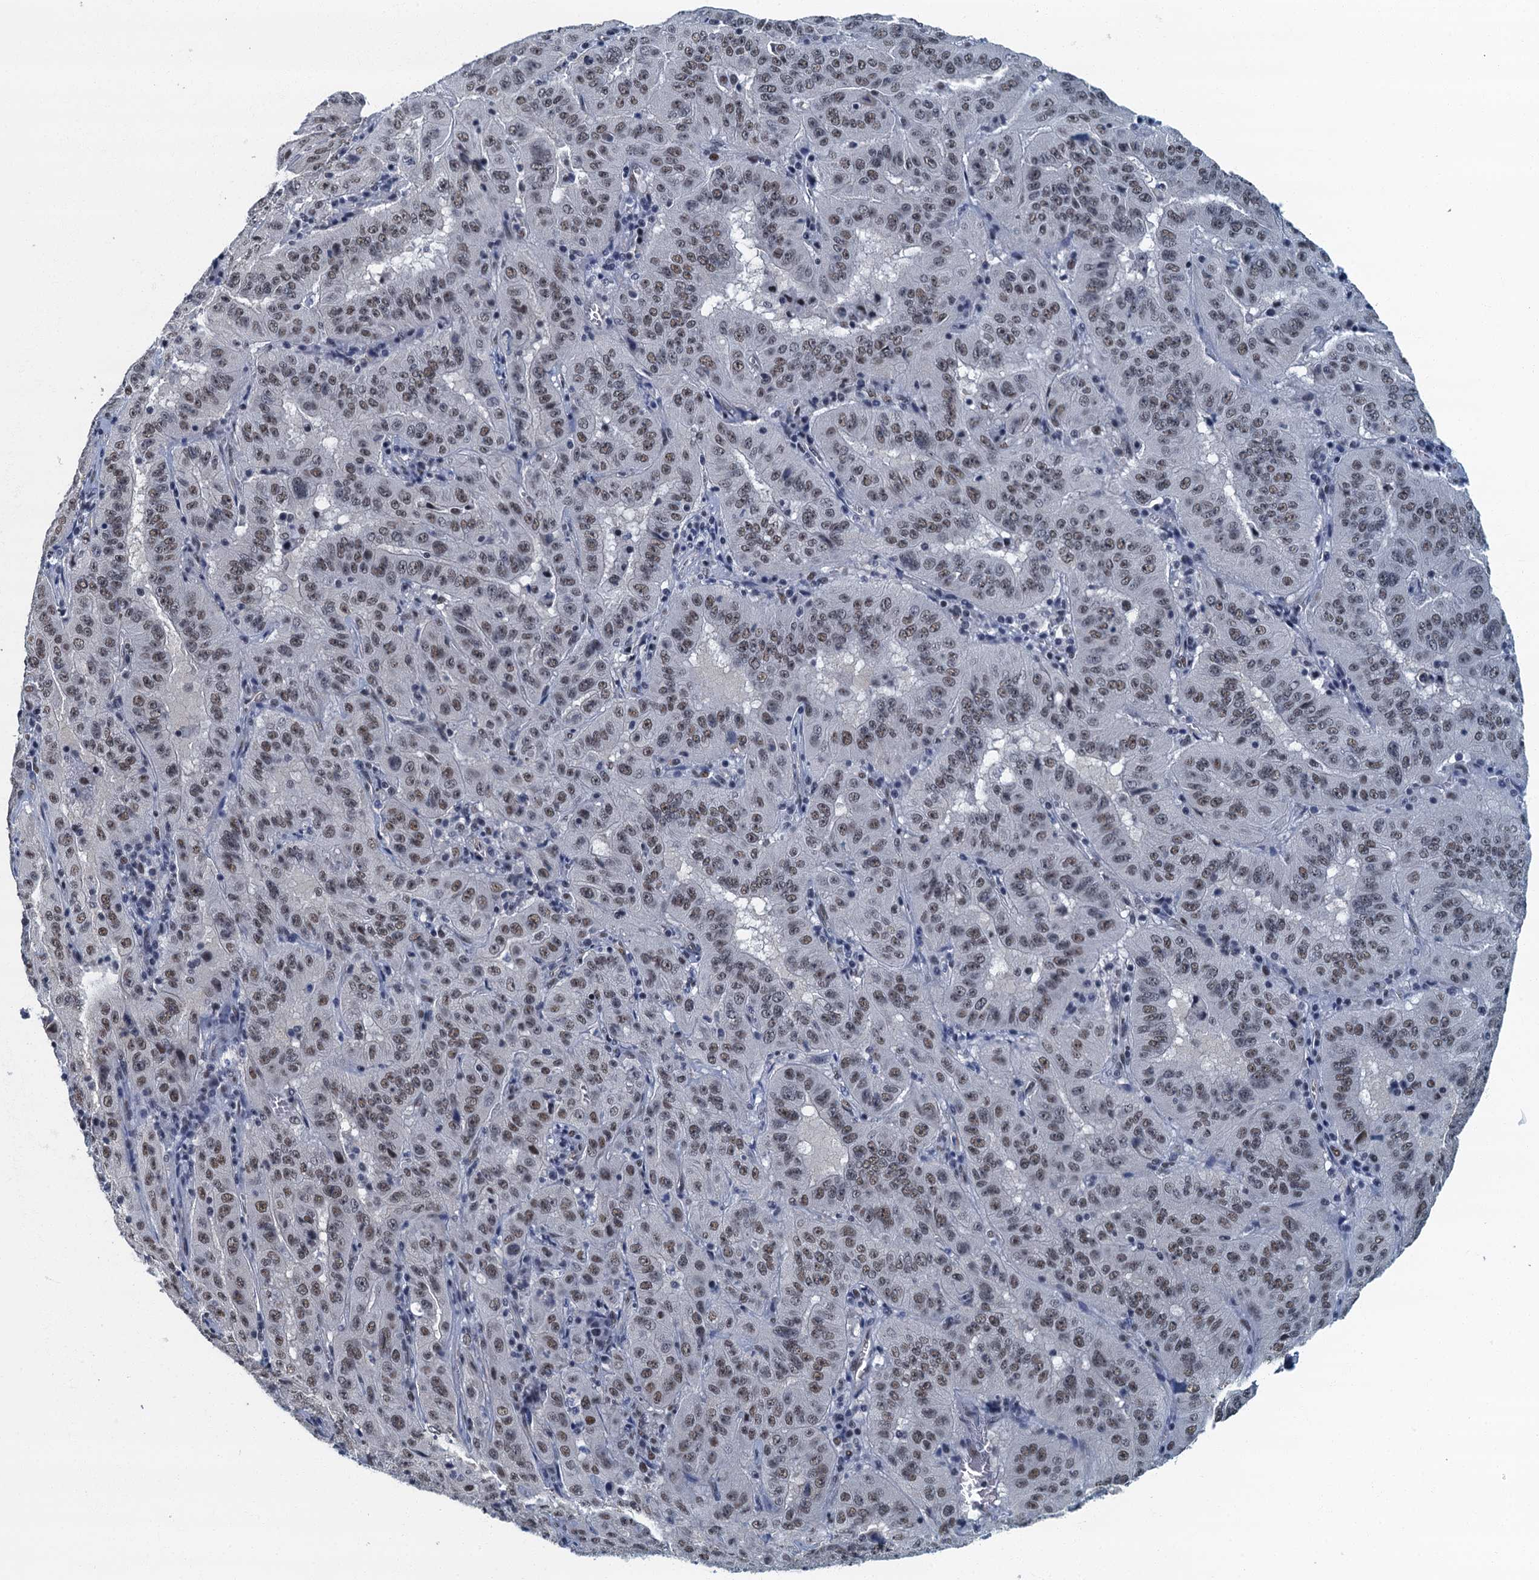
{"staining": {"intensity": "moderate", "quantity": ">75%", "location": "nuclear"}, "tissue": "pancreatic cancer", "cell_type": "Tumor cells", "image_type": "cancer", "snomed": [{"axis": "morphology", "description": "Adenocarcinoma, NOS"}, {"axis": "topography", "description": "Pancreas"}], "caption": "Brown immunohistochemical staining in human pancreatic cancer exhibits moderate nuclear staining in about >75% of tumor cells.", "gene": "GADL1", "patient": {"sex": "male", "age": 63}}